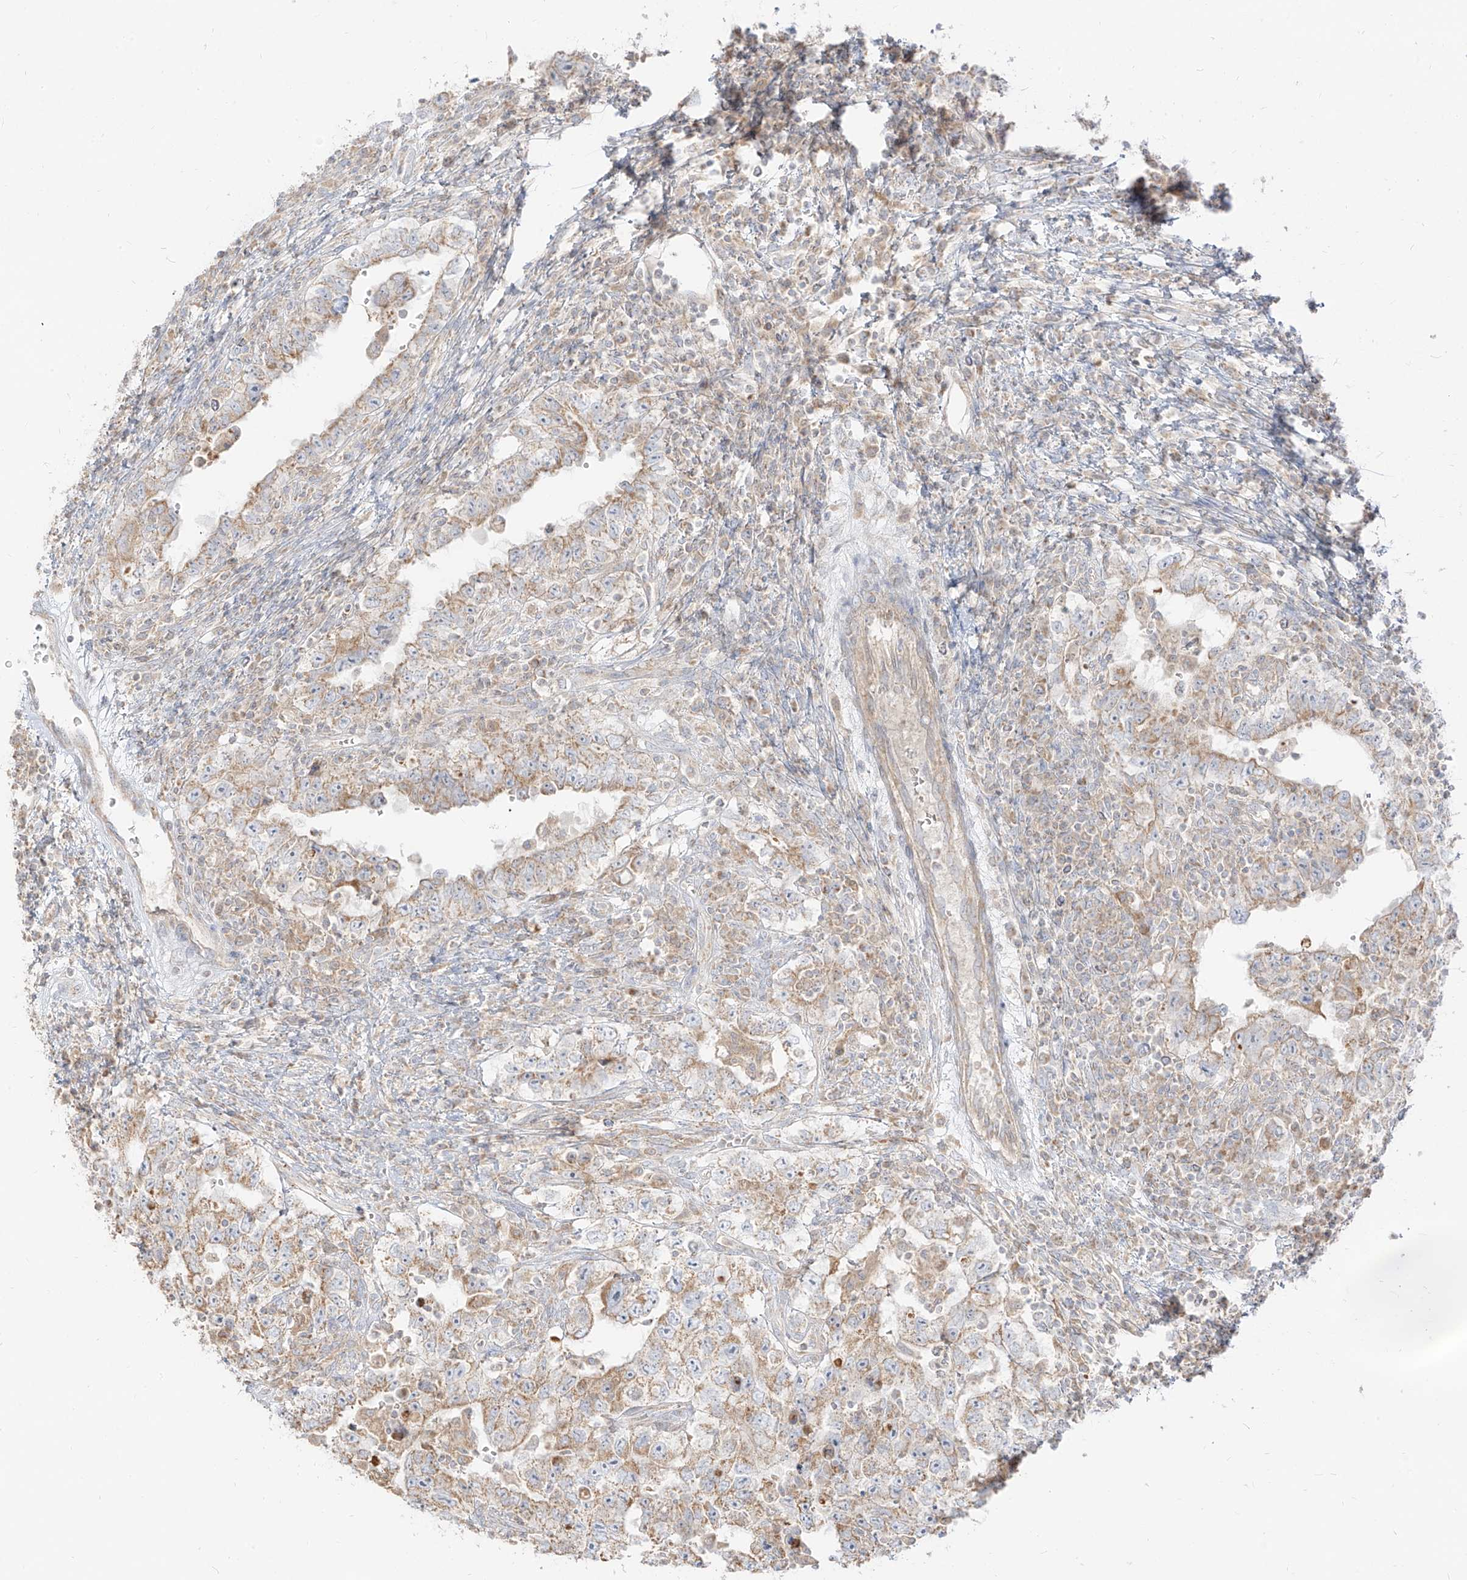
{"staining": {"intensity": "weak", "quantity": "25%-75%", "location": "cytoplasmic/membranous"}, "tissue": "testis cancer", "cell_type": "Tumor cells", "image_type": "cancer", "snomed": [{"axis": "morphology", "description": "Carcinoma, Embryonal, NOS"}, {"axis": "topography", "description": "Testis"}], "caption": "A high-resolution image shows immunohistochemistry staining of testis embryonal carcinoma, which shows weak cytoplasmic/membranous expression in about 25%-75% of tumor cells.", "gene": "ZIM3", "patient": {"sex": "male", "age": 26}}